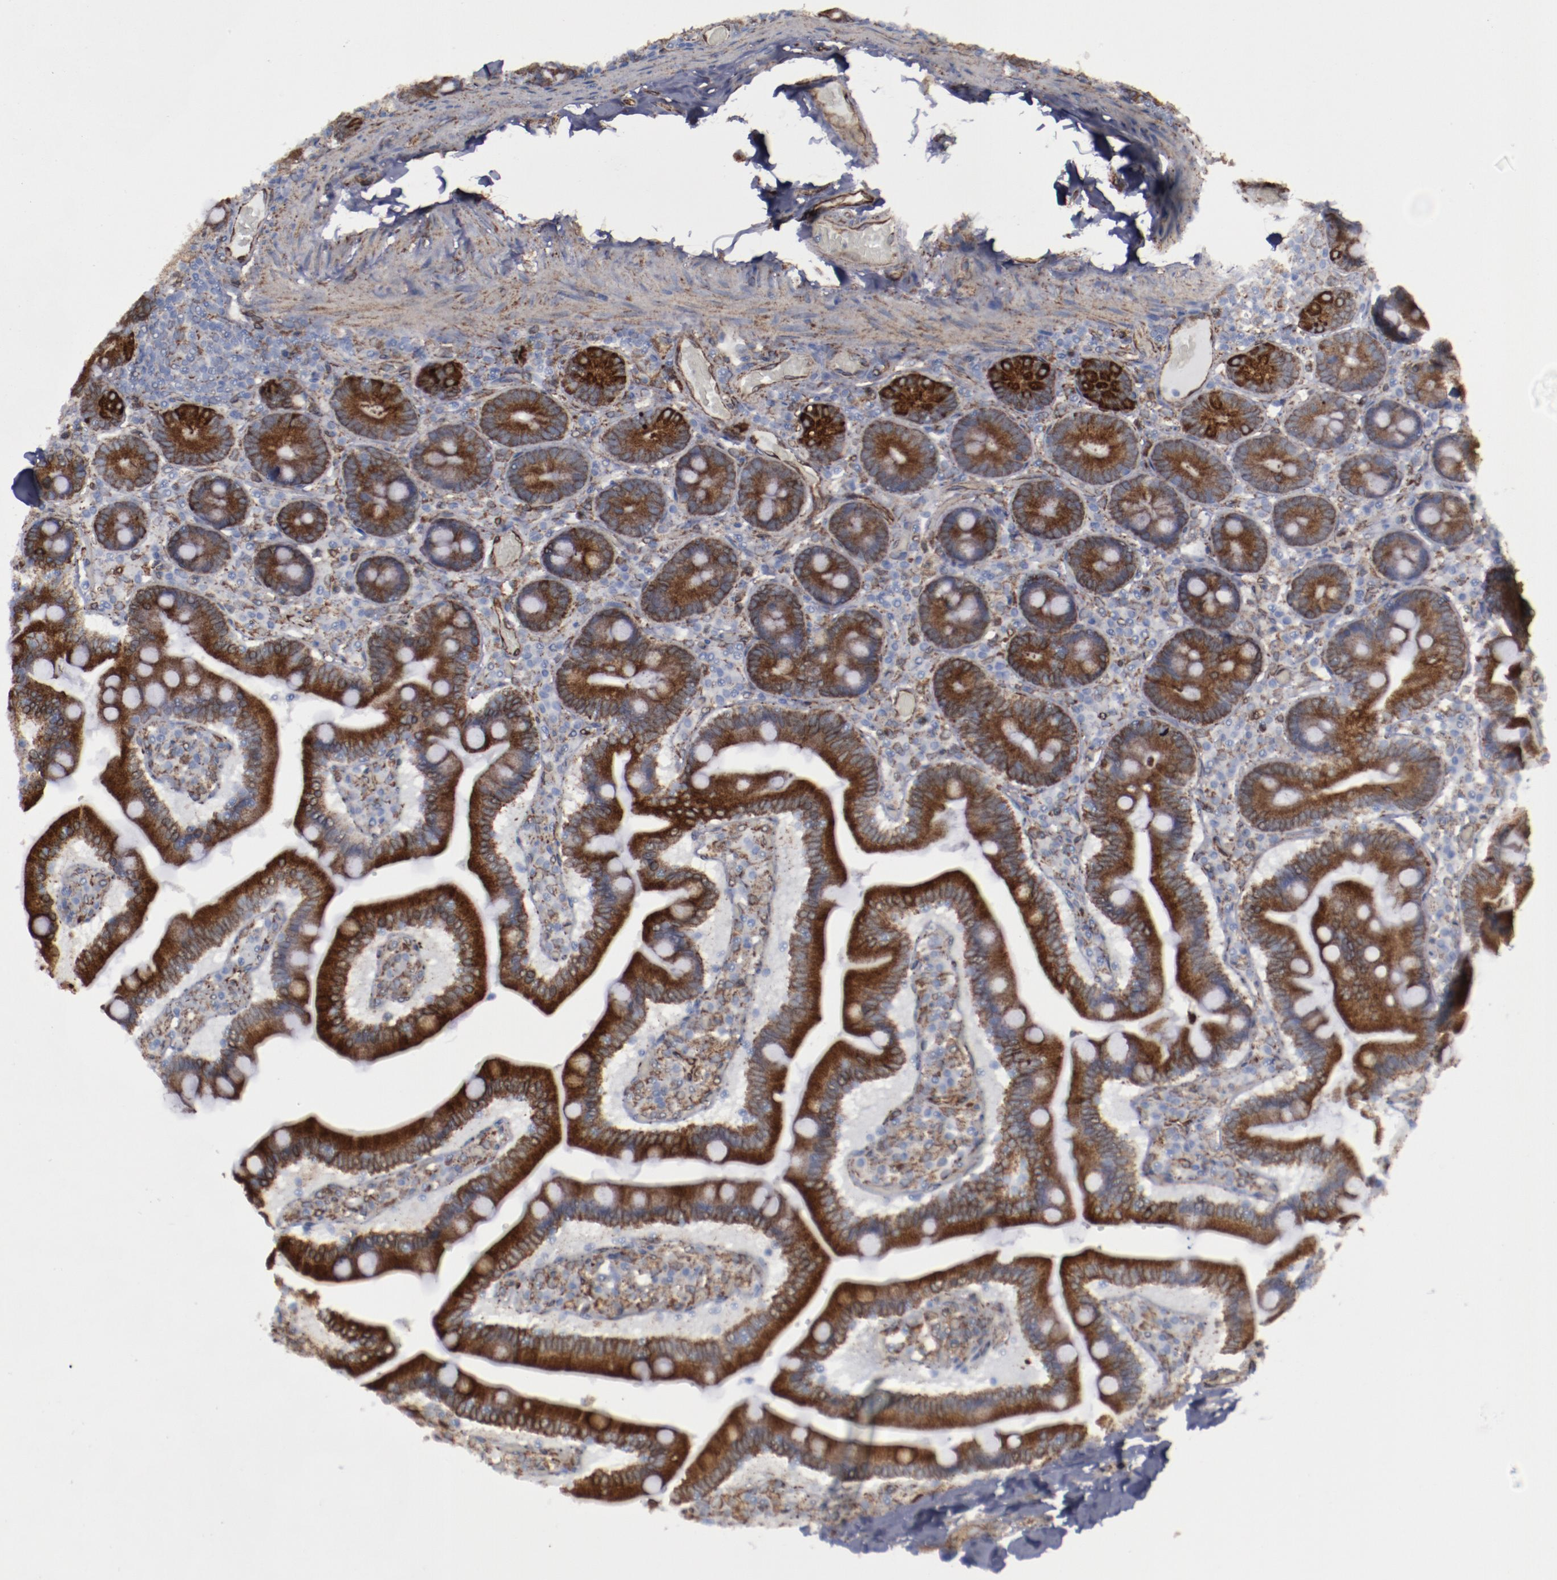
{"staining": {"intensity": "moderate", "quantity": "25%-75%", "location": "cytoplasmic/membranous"}, "tissue": "duodenum", "cell_type": "Glandular cells", "image_type": "normal", "snomed": [{"axis": "morphology", "description": "Normal tissue, NOS"}, {"axis": "topography", "description": "Duodenum"}], "caption": "Immunohistochemistry (IHC) image of normal duodenum: human duodenum stained using immunohistochemistry shows medium levels of moderate protein expression localized specifically in the cytoplasmic/membranous of glandular cells, appearing as a cytoplasmic/membranous brown color.", "gene": "ERLIN2", "patient": {"sex": "male", "age": 66}}